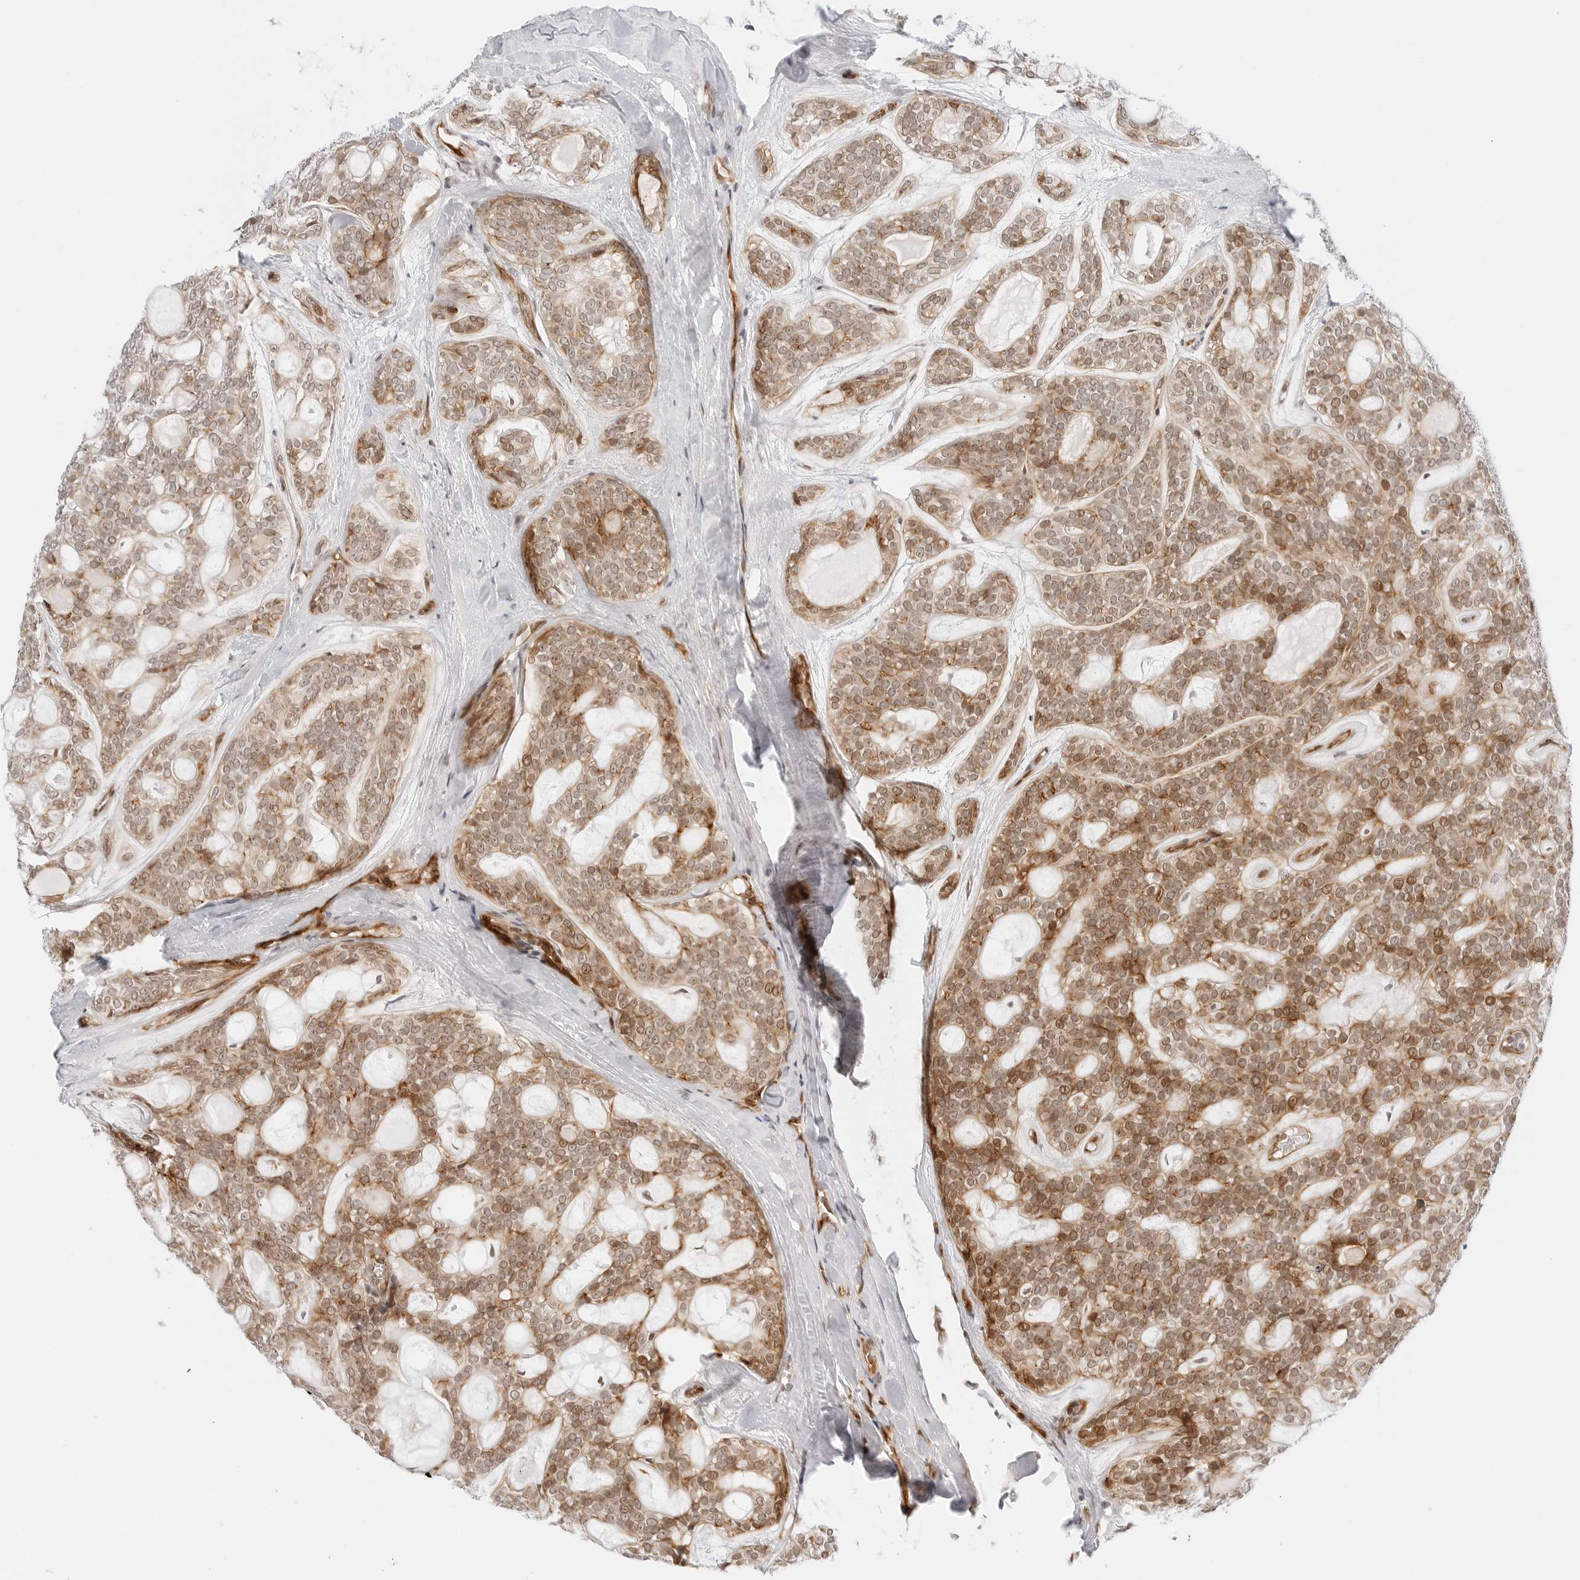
{"staining": {"intensity": "moderate", "quantity": "25%-75%", "location": "cytoplasmic/membranous,nuclear"}, "tissue": "head and neck cancer", "cell_type": "Tumor cells", "image_type": "cancer", "snomed": [{"axis": "morphology", "description": "Adenocarcinoma, NOS"}, {"axis": "topography", "description": "Head-Neck"}], "caption": "This is a histology image of IHC staining of head and neck cancer, which shows moderate expression in the cytoplasmic/membranous and nuclear of tumor cells.", "gene": "ZNF613", "patient": {"sex": "male", "age": 66}}